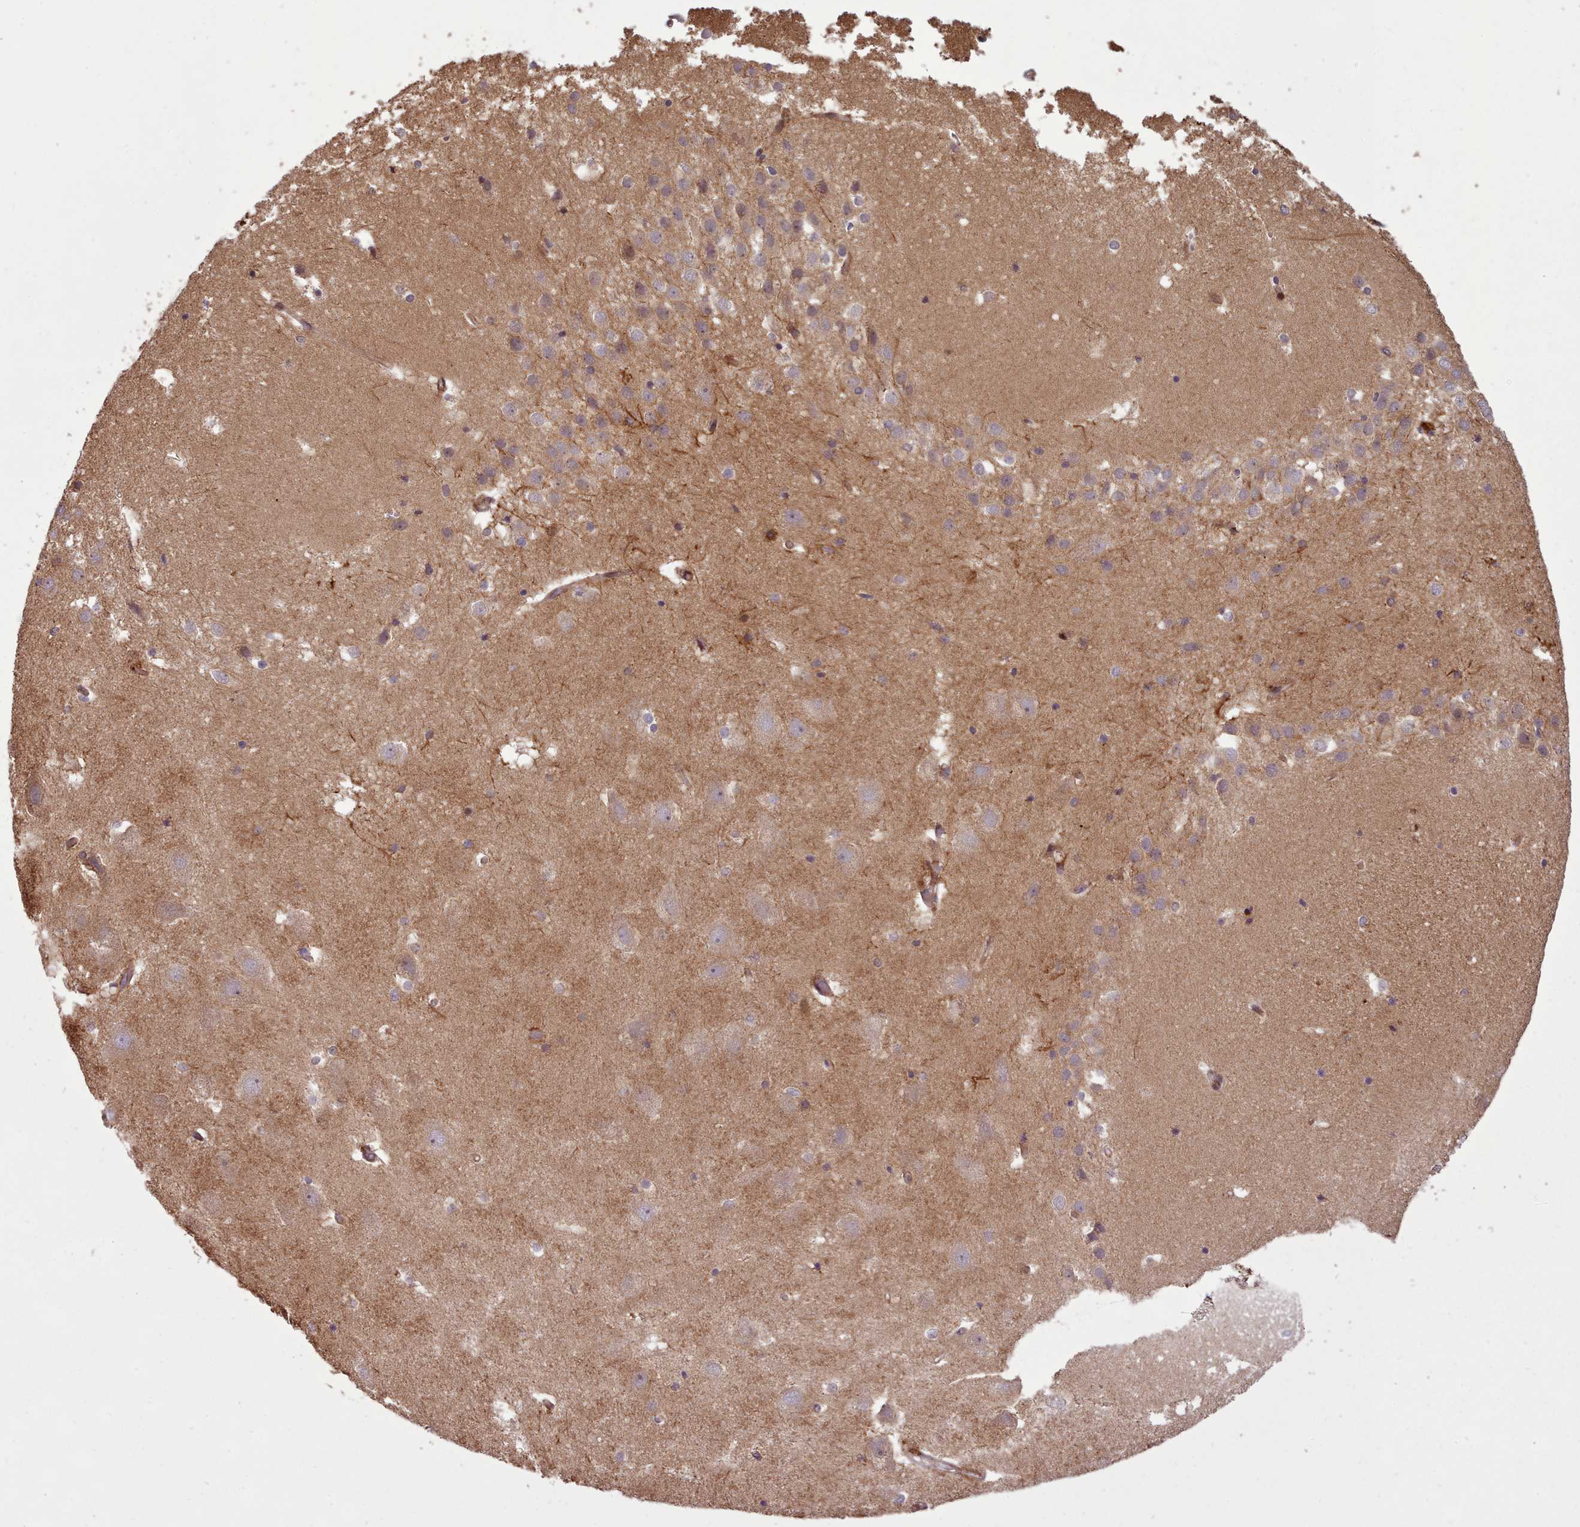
{"staining": {"intensity": "negative", "quantity": "none", "location": "none"}, "tissue": "hippocampus", "cell_type": "Glial cells", "image_type": "normal", "snomed": [{"axis": "morphology", "description": "Normal tissue, NOS"}, {"axis": "topography", "description": "Hippocampus"}], "caption": "Immunohistochemical staining of normal human hippocampus reveals no significant staining in glial cells.", "gene": "NLRP7", "patient": {"sex": "female", "age": 52}}